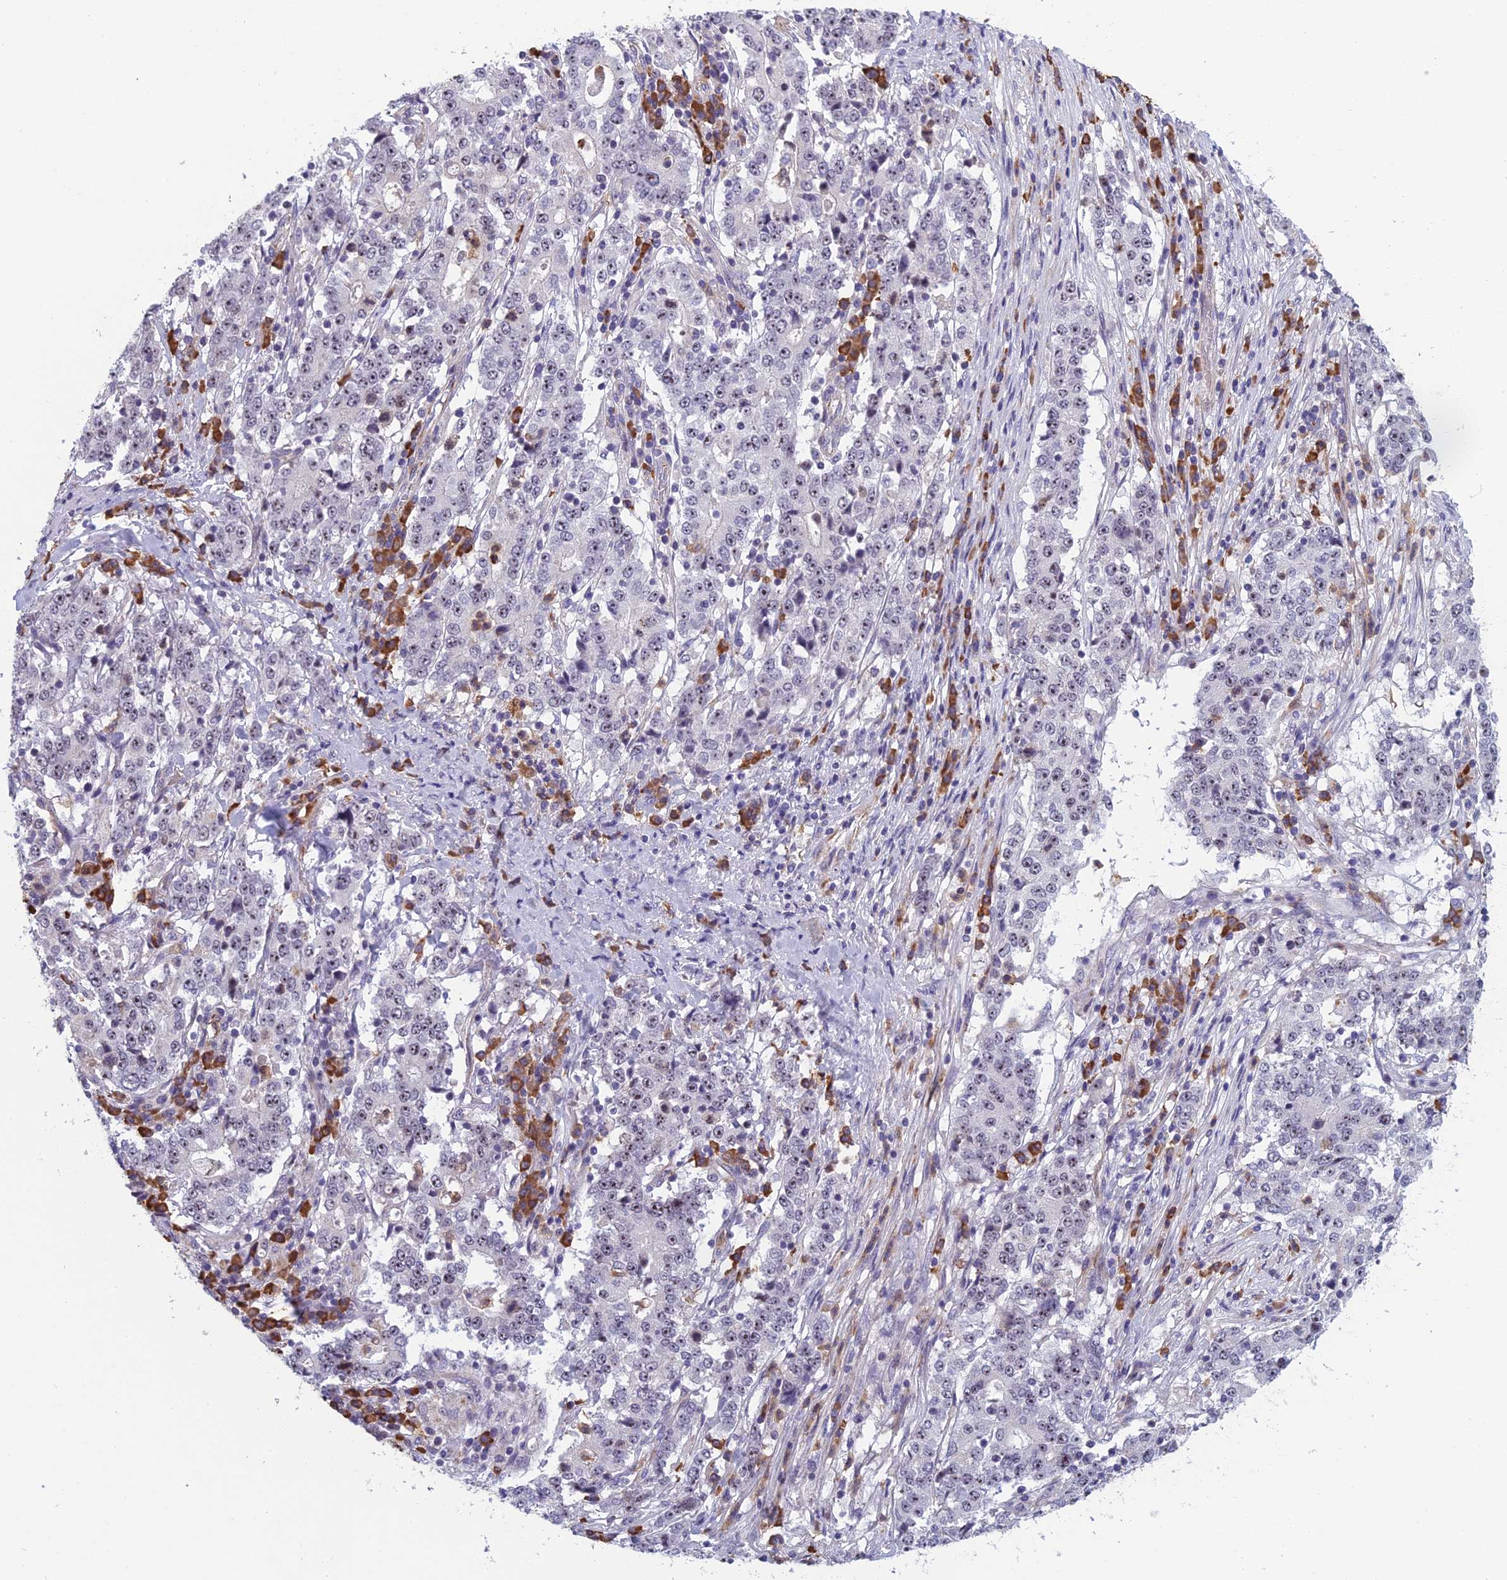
{"staining": {"intensity": "weak", "quantity": ">75%", "location": "nuclear"}, "tissue": "stomach cancer", "cell_type": "Tumor cells", "image_type": "cancer", "snomed": [{"axis": "morphology", "description": "Adenocarcinoma, NOS"}, {"axis": "topography", "description": "Stomach"}], "caption": "Stomach cancer (adenocarcinoma) stained for a protein demonstrates weak nuclear positivity in tumor cells.", "gene": "NOC2L", "patient": {"sex": "male", "age": 59}}